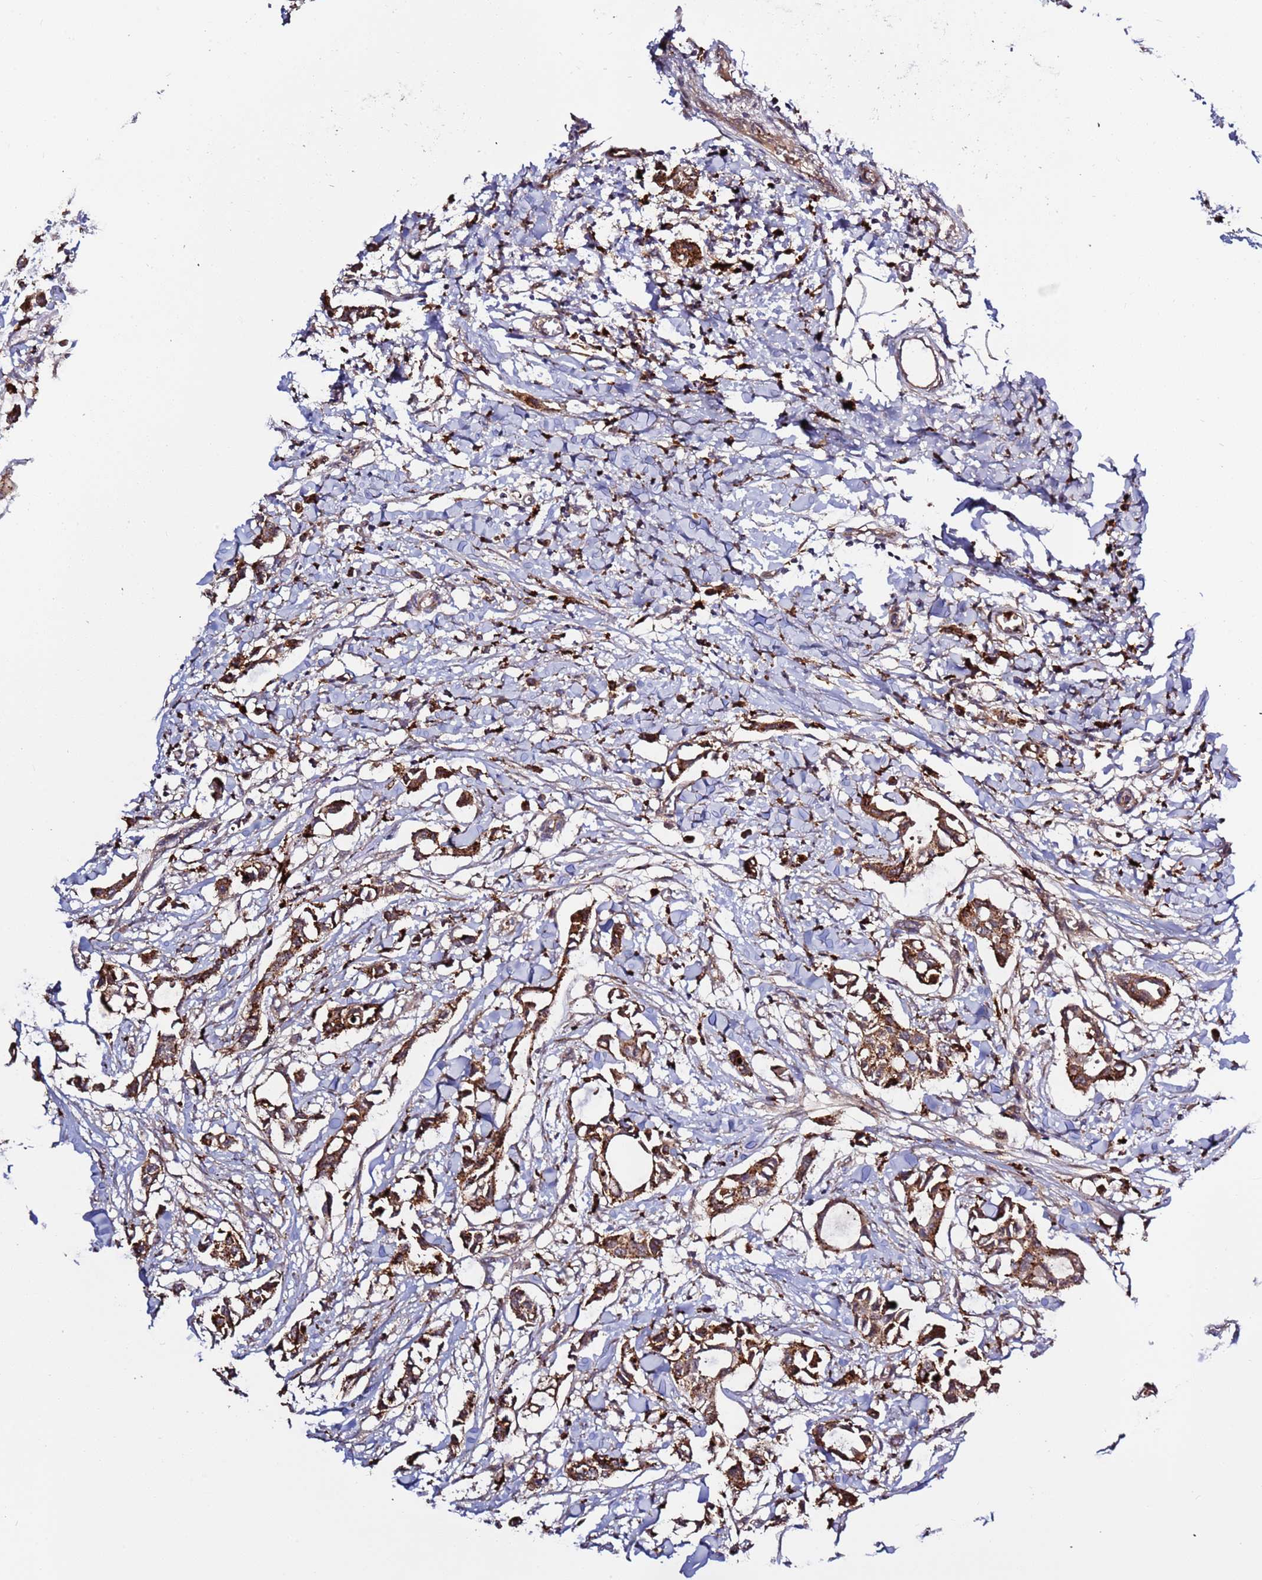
{"staining": {"intensity": "moderate", "quantity": ">75%", "location": "cytoplasmic/membranous"}, "tissue": "breast cancer", "cell_type": "Tumor cells", "image_type": "cancer", "snomed": [{"axis": "morphology", "description": "Duct carcinoma"}, {"axis": "topography", "description": "Breast"}], "caption": "A high-resolution histopathology image shows IHC staining of infiltrating ductal carcinoma (breast), which displays moderate cytoplasmic/membranous expression in approximately >75% of tumor cells. The staining was performed using DAB (3,3'-diaminobenzidine) to visualize the protein expression in brown, while the nuclei were stained in blue with hematoxylin (Magnification: 20x).", "gene": "VPS36", "patient": {"sex": "female", "age": 41}}